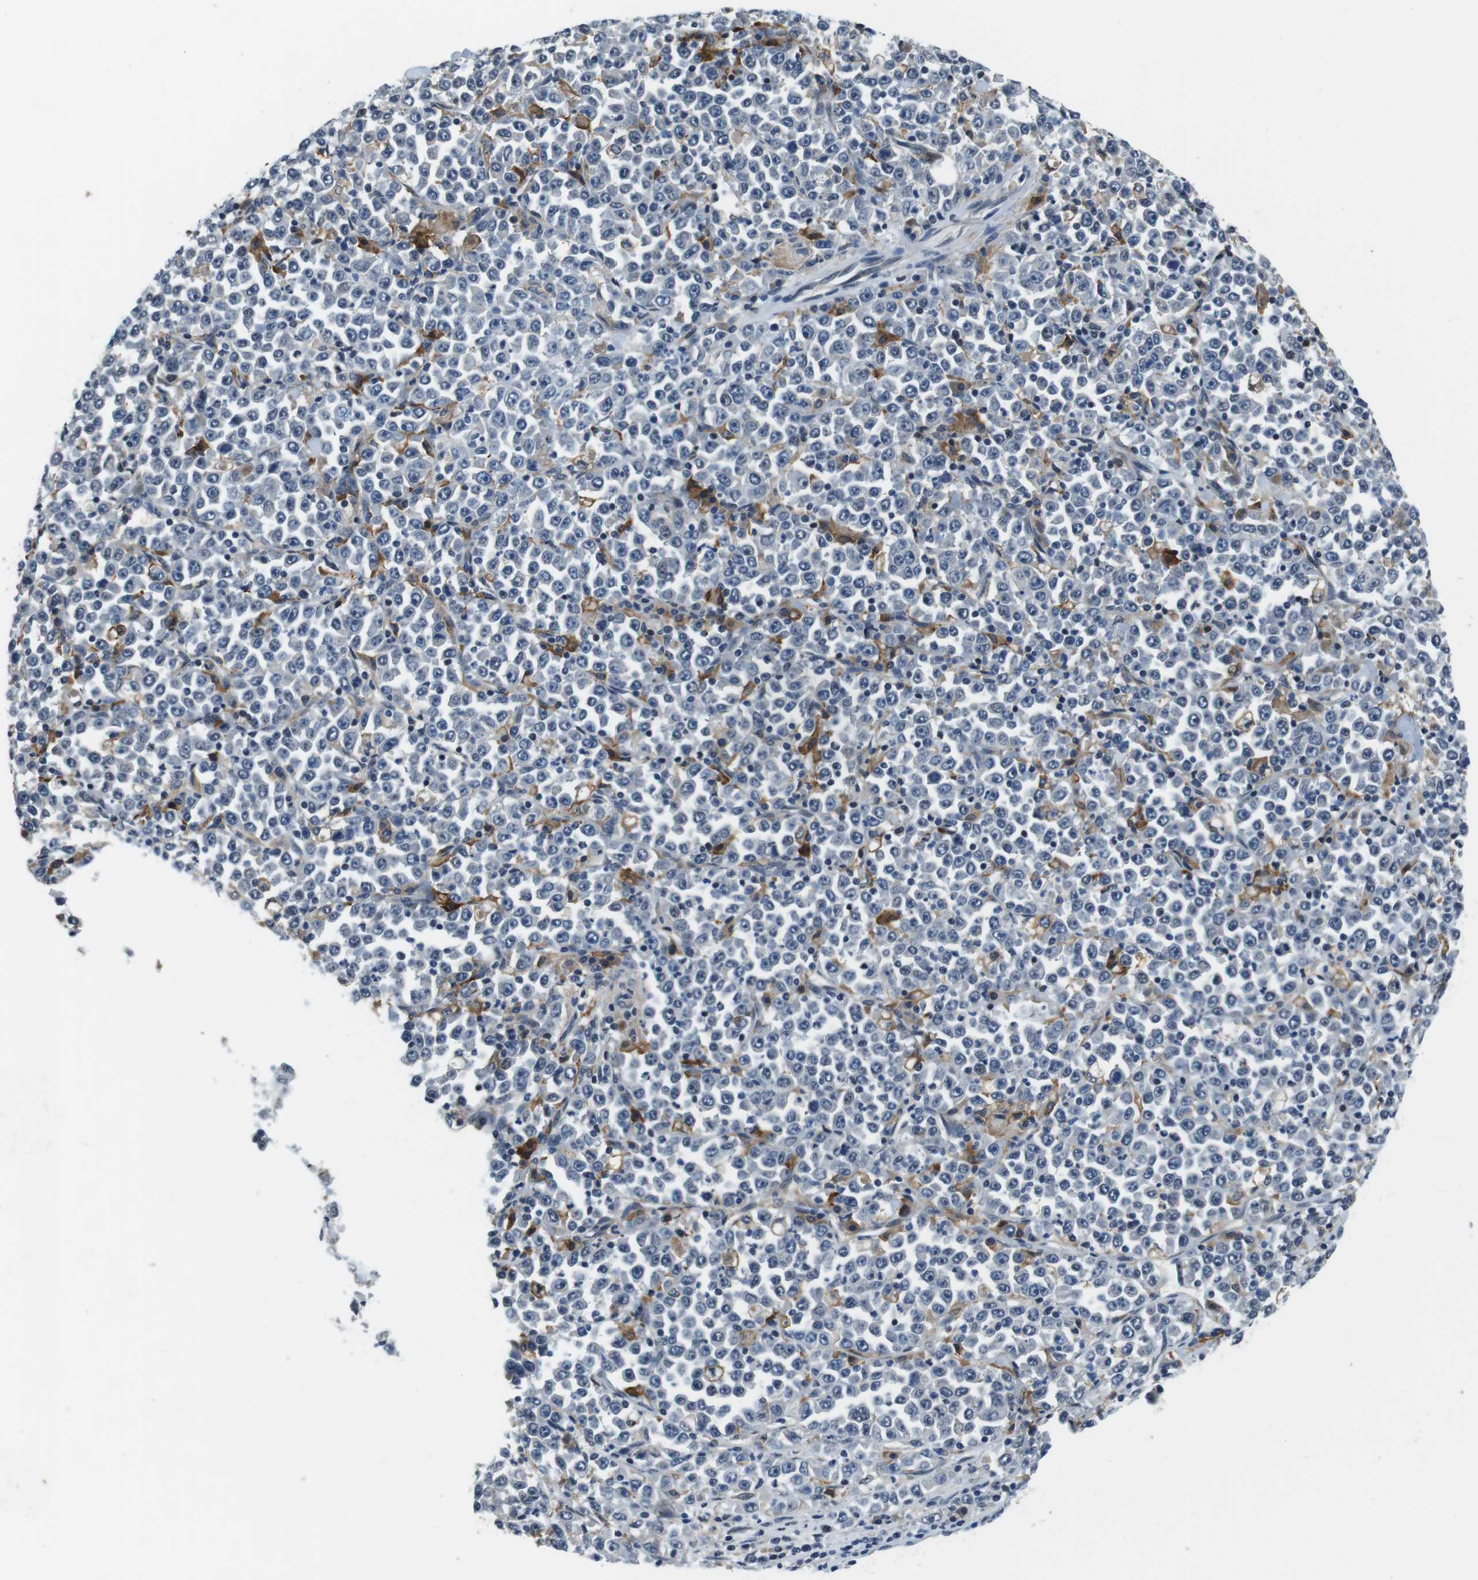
{"staining": {"intensity": "negative", "quantity": "none", "location": "none"}, "tissue": "stomach cancer", "cell_type": "Tumor cells", "image_type": "cancer", "snomed": [{"axis": "morphology", "description": "Normal tissue, NOS"}, {"axis": "morphology", "description": "Adenocarcinoma, NOS"}, {"axis": "topography", "description": "Stomach, upper"}, {"axis": "topography", "description": "Stomach"}], "caption": "Adenocarcinoma (stomach) was stained to show a protein in brown. There is no significant positivity in tumor cells.", "gene": "CD163L1", "patient": {"sex": "male", "age": 59}}